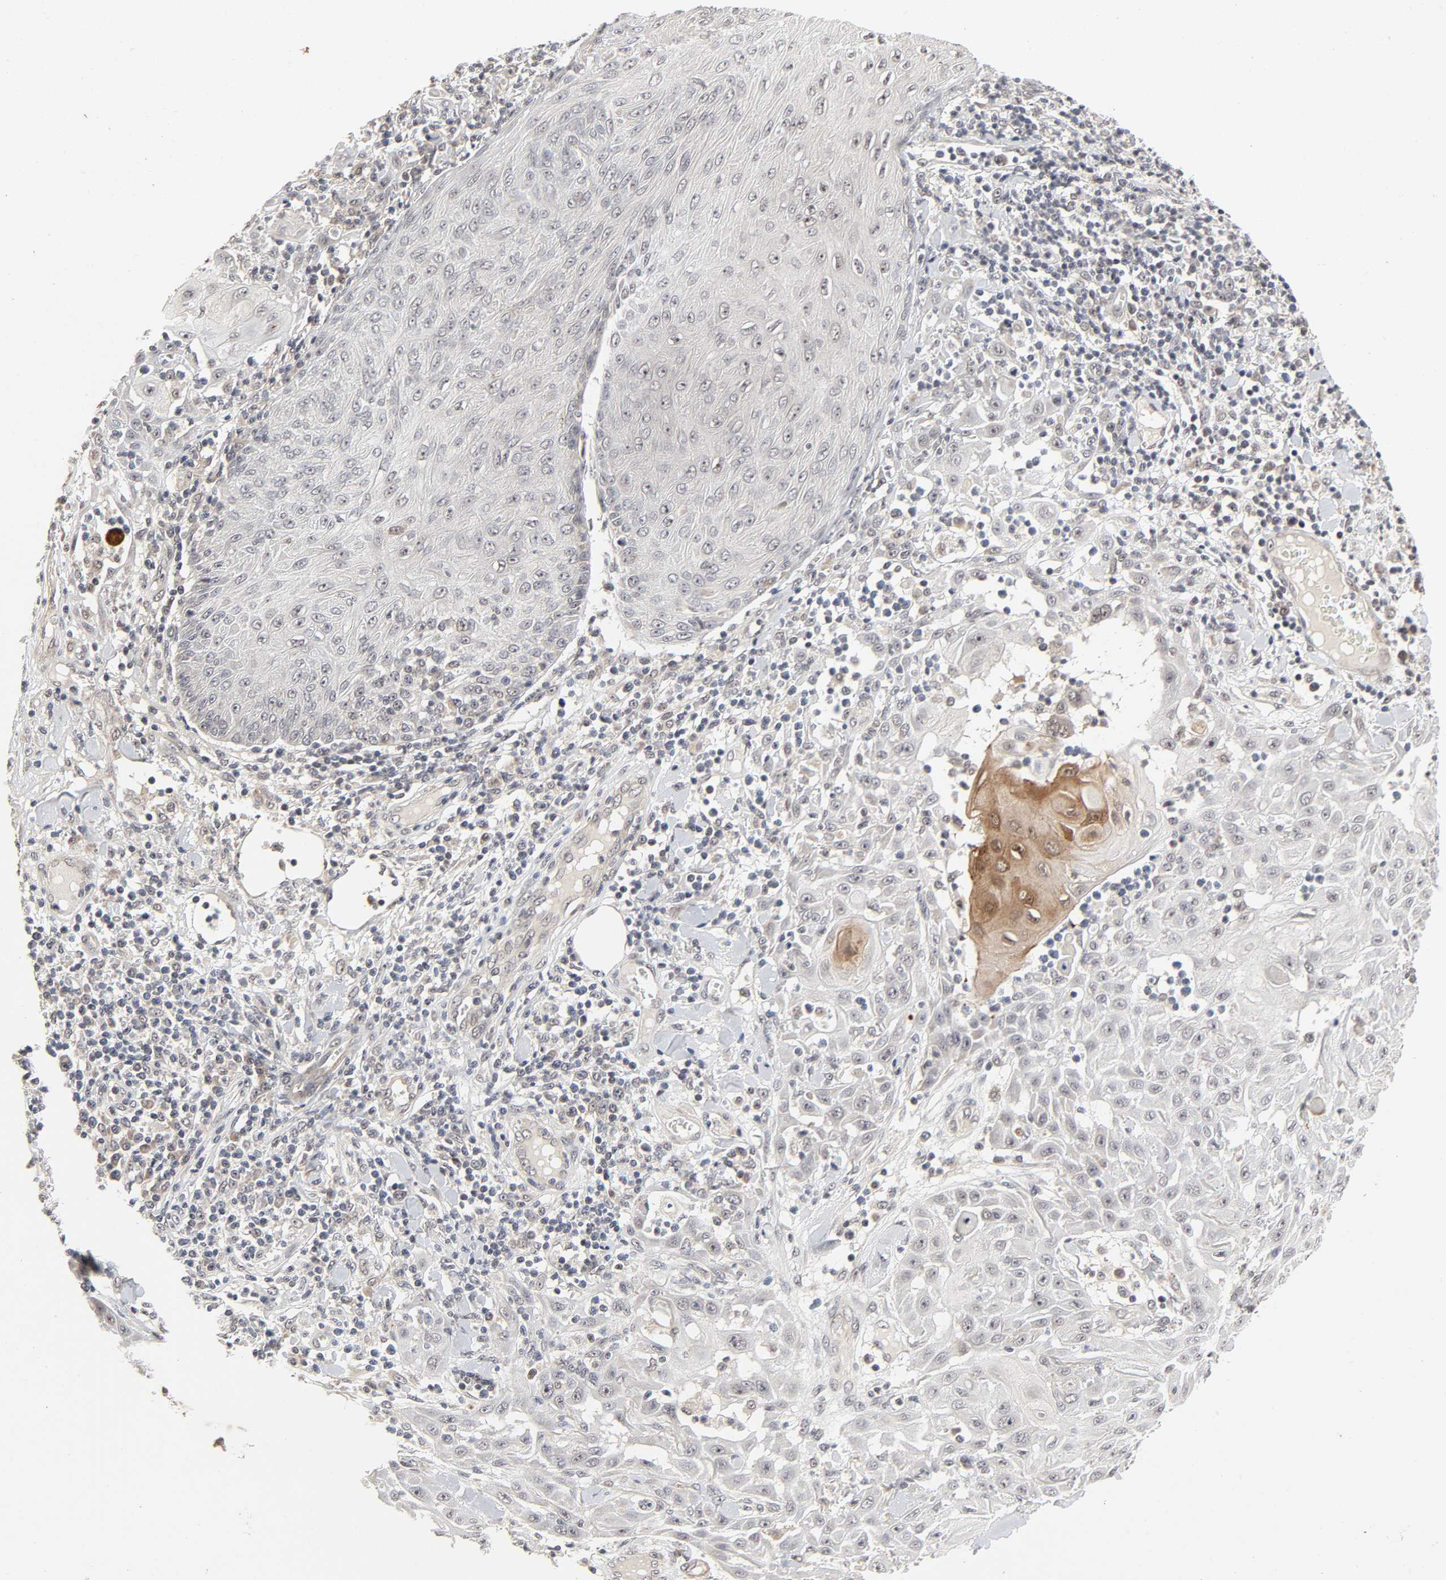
{"staining": {"intensity": "negative", "quantity": "none", "location": "none"}, "tissue": "skin cancer", "cell_type": "Tumor cells", "image_type": "cancer", "snomed": [{"axis": "morphology", "description": "Squamous cell carcinoma, NOS"}, {"axis": "topography", "description": "Skin"}], "caption": "High power microscopy histopathology image of an immunohistochemistry (IHC) photomicrograph of squamous cell carcinoma (skin), revealing no significant positivity in tumor cells.", "gene": "ZKSCAN8", "patient": {"sex": "male", "age": 24}}